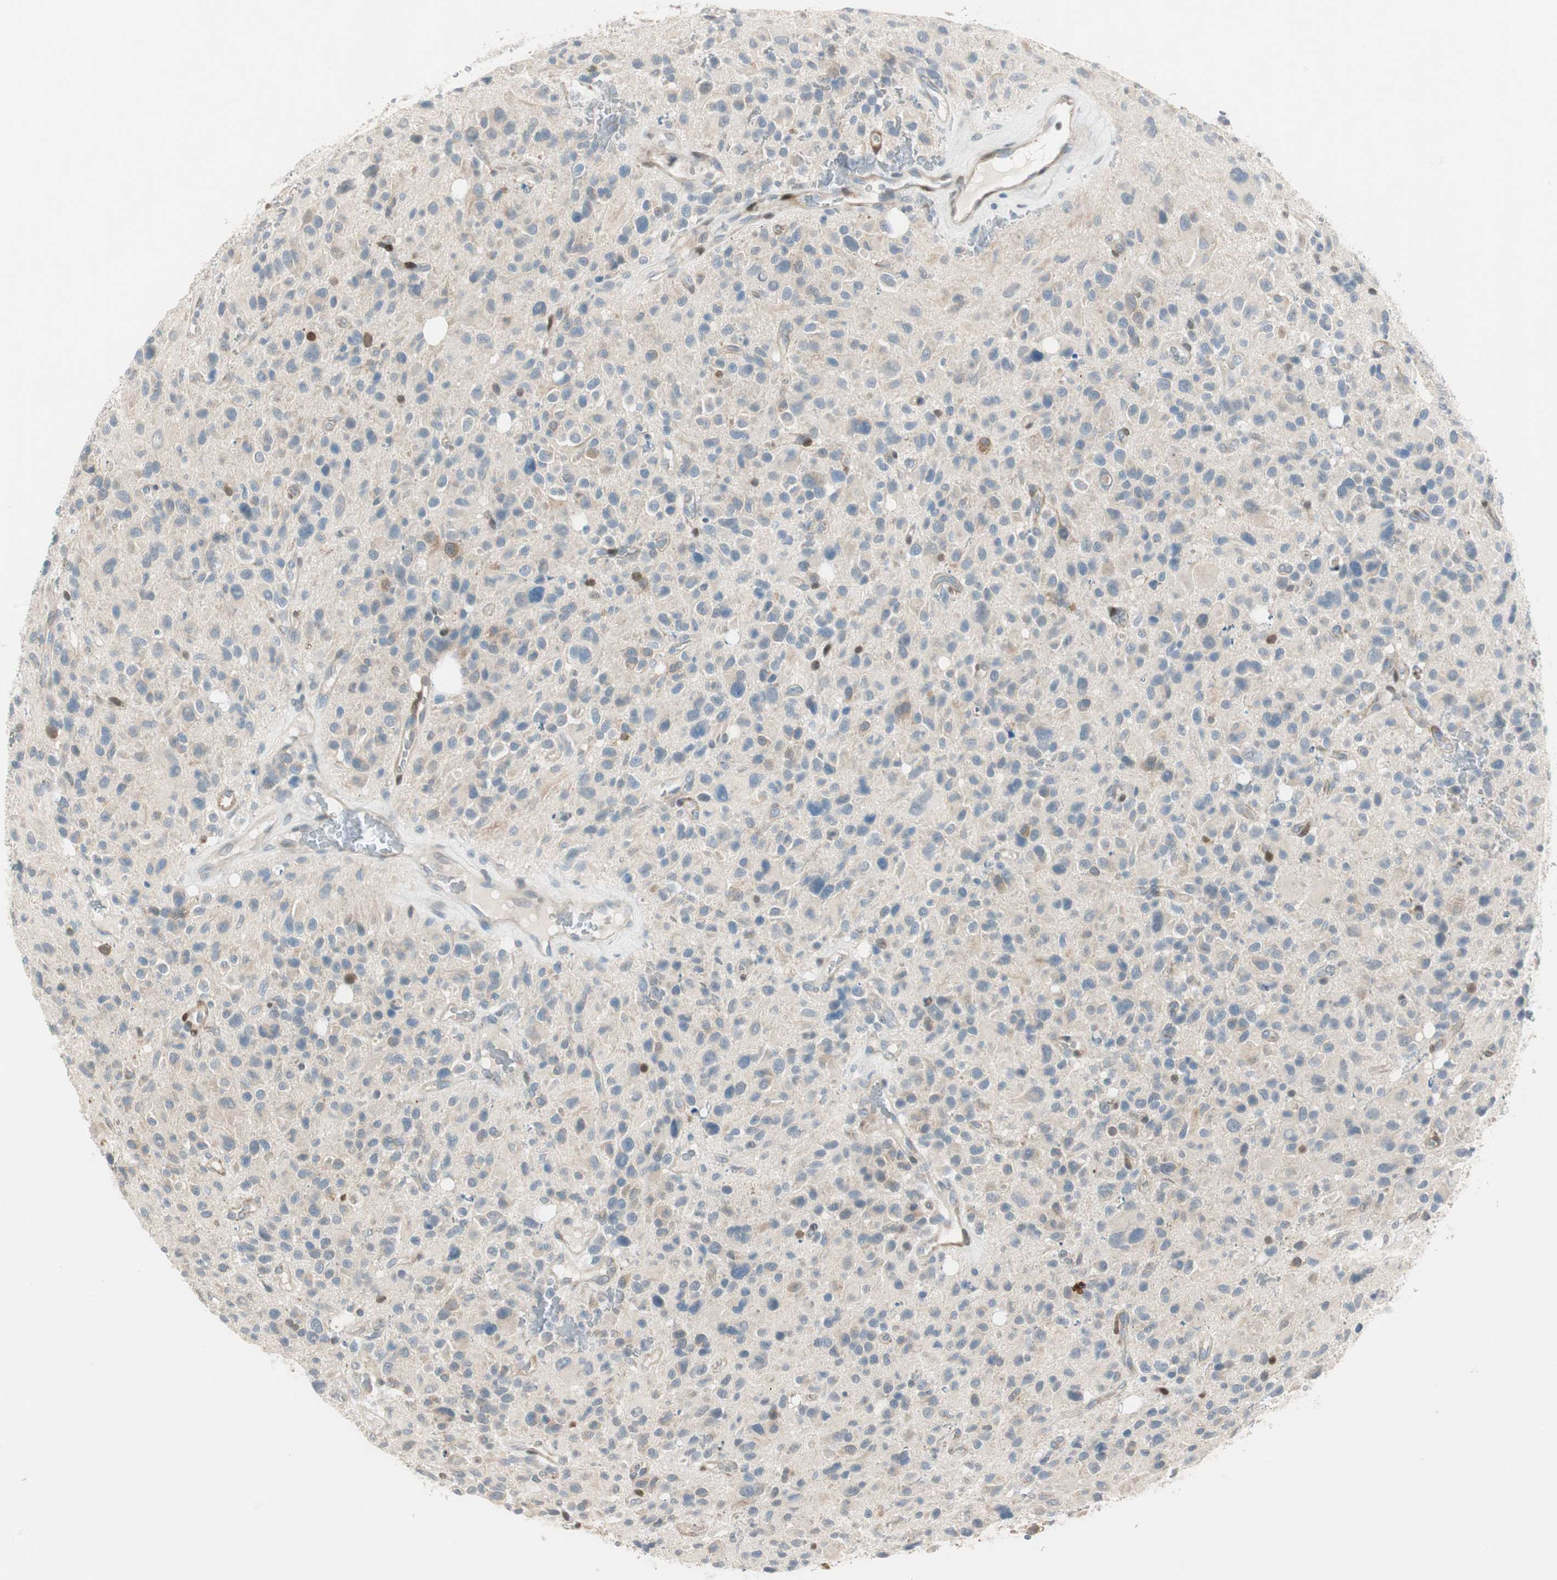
{"staining": {"intensity": "moderate", "quantity": "<25%", "location": "cytoplasmic/membranous,nuclear"}, "tissue": "glioma", "cell_type": "Tumor cells", "image_type": "cancer", "snomed": [{"axis": "morphology", "description": "Glioma, malignant, High grade"}, {"axis": "topography", "description": "Brain"}], "caption": "Immunohistochemistry (IHC) micrograph of neoplastic tissue: glioma stained using IHC exhibits low levels of moderate protein expression localized specifically in the cytoplasmic/membranous and nuclear of tumor cells, appearing as a cytoplasmic/membranous and nuclear brown color.", "gene": "CGRRF1", "patient": {"sex": "male", "age": 48}}